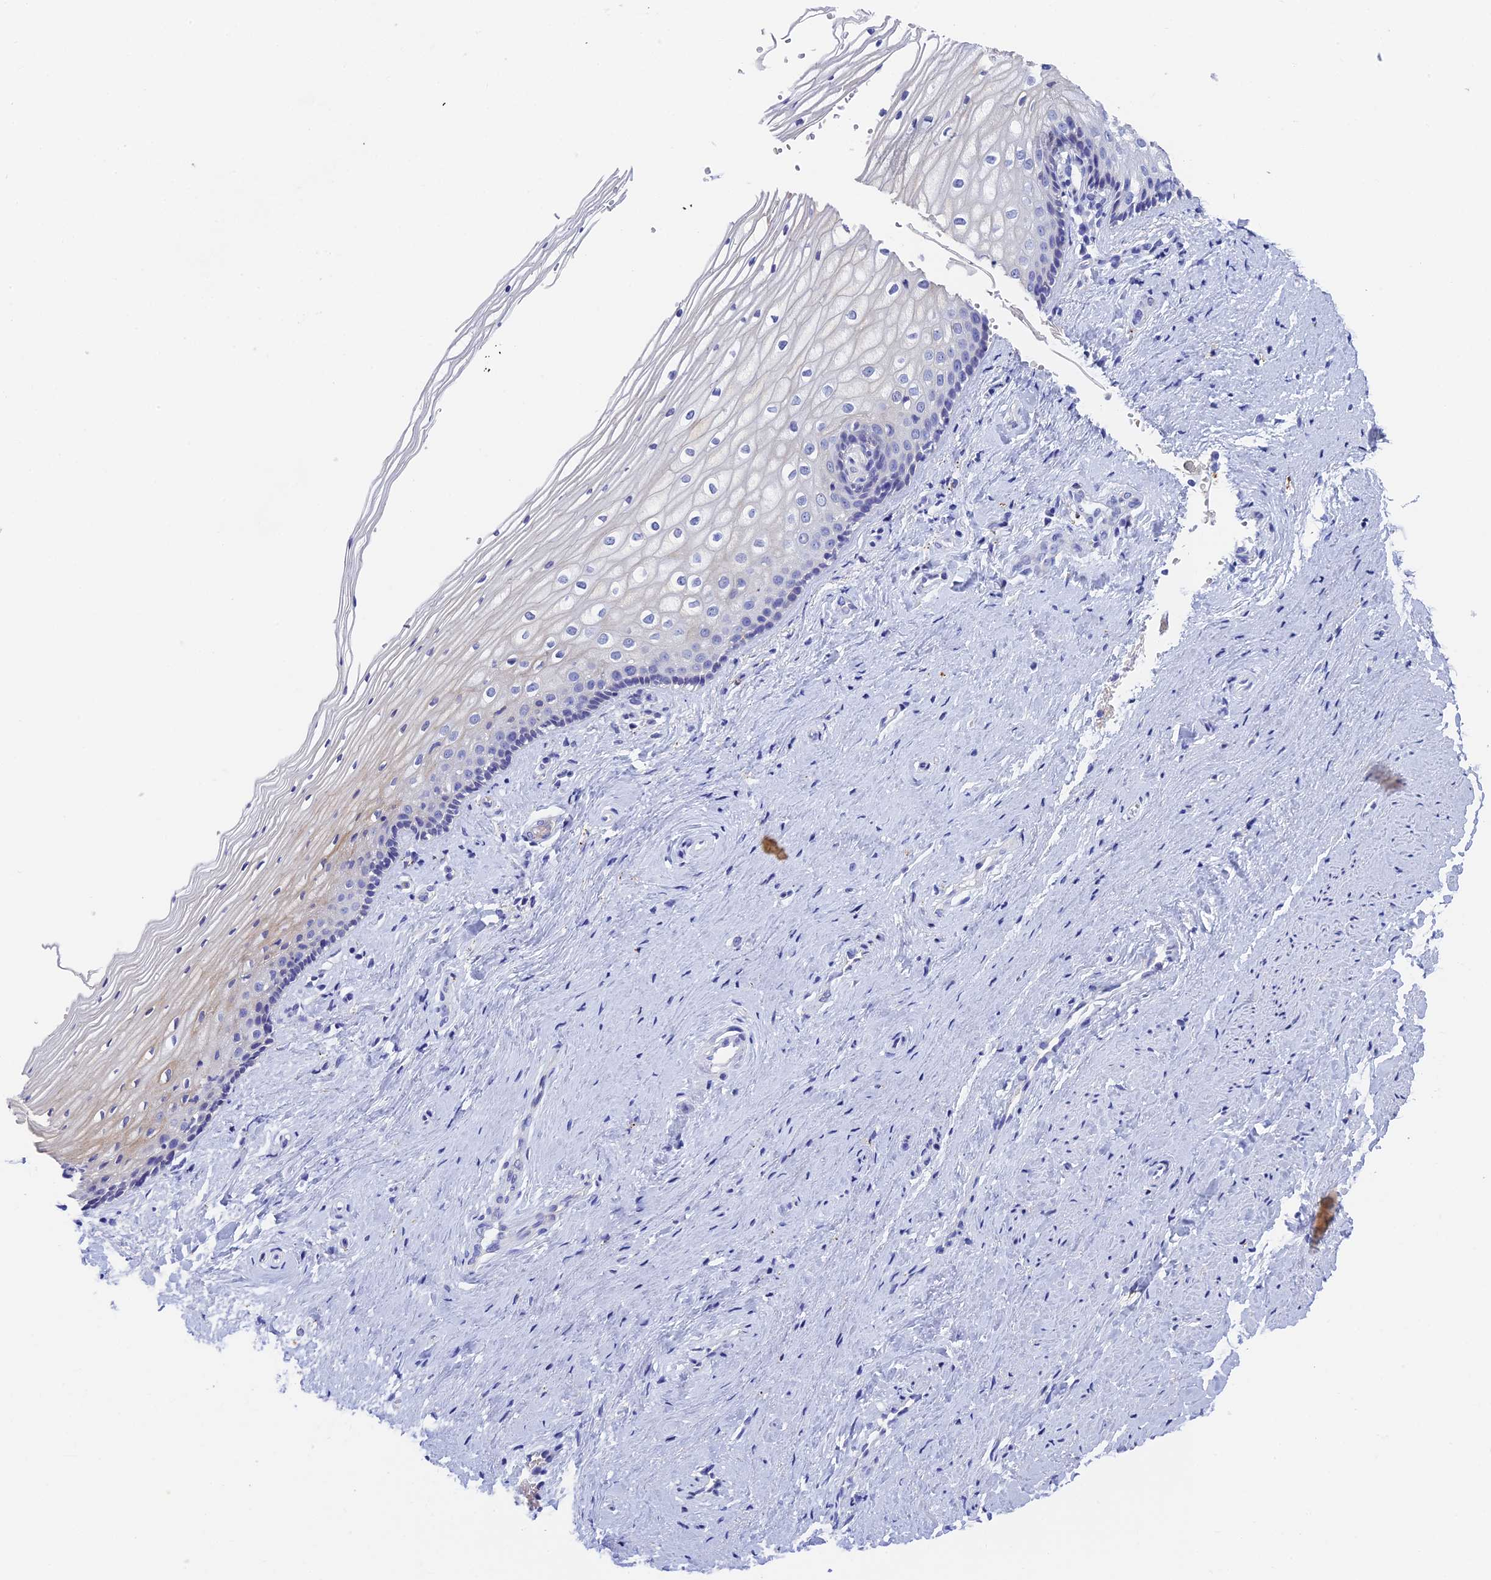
{"staining": {"intensity": "negative", "quantity": "none", "location": "none"}, "tissue": "vagina", "cell_type": "Squamous epithelial cells", "image_type": "normal", "snomed": [{"axis": "morphology", "description": "Normal tissue, NOS"}, {"axis": "topography", "description": "Vagina"}], "caption": "Photomicrograph shows no significant protein positivity in squamous epithelial cells of benign vagina. Nuclei are stained in blue.", "gene": "ADAMTS13", "patient": {"sex": "female", "age": 46}}